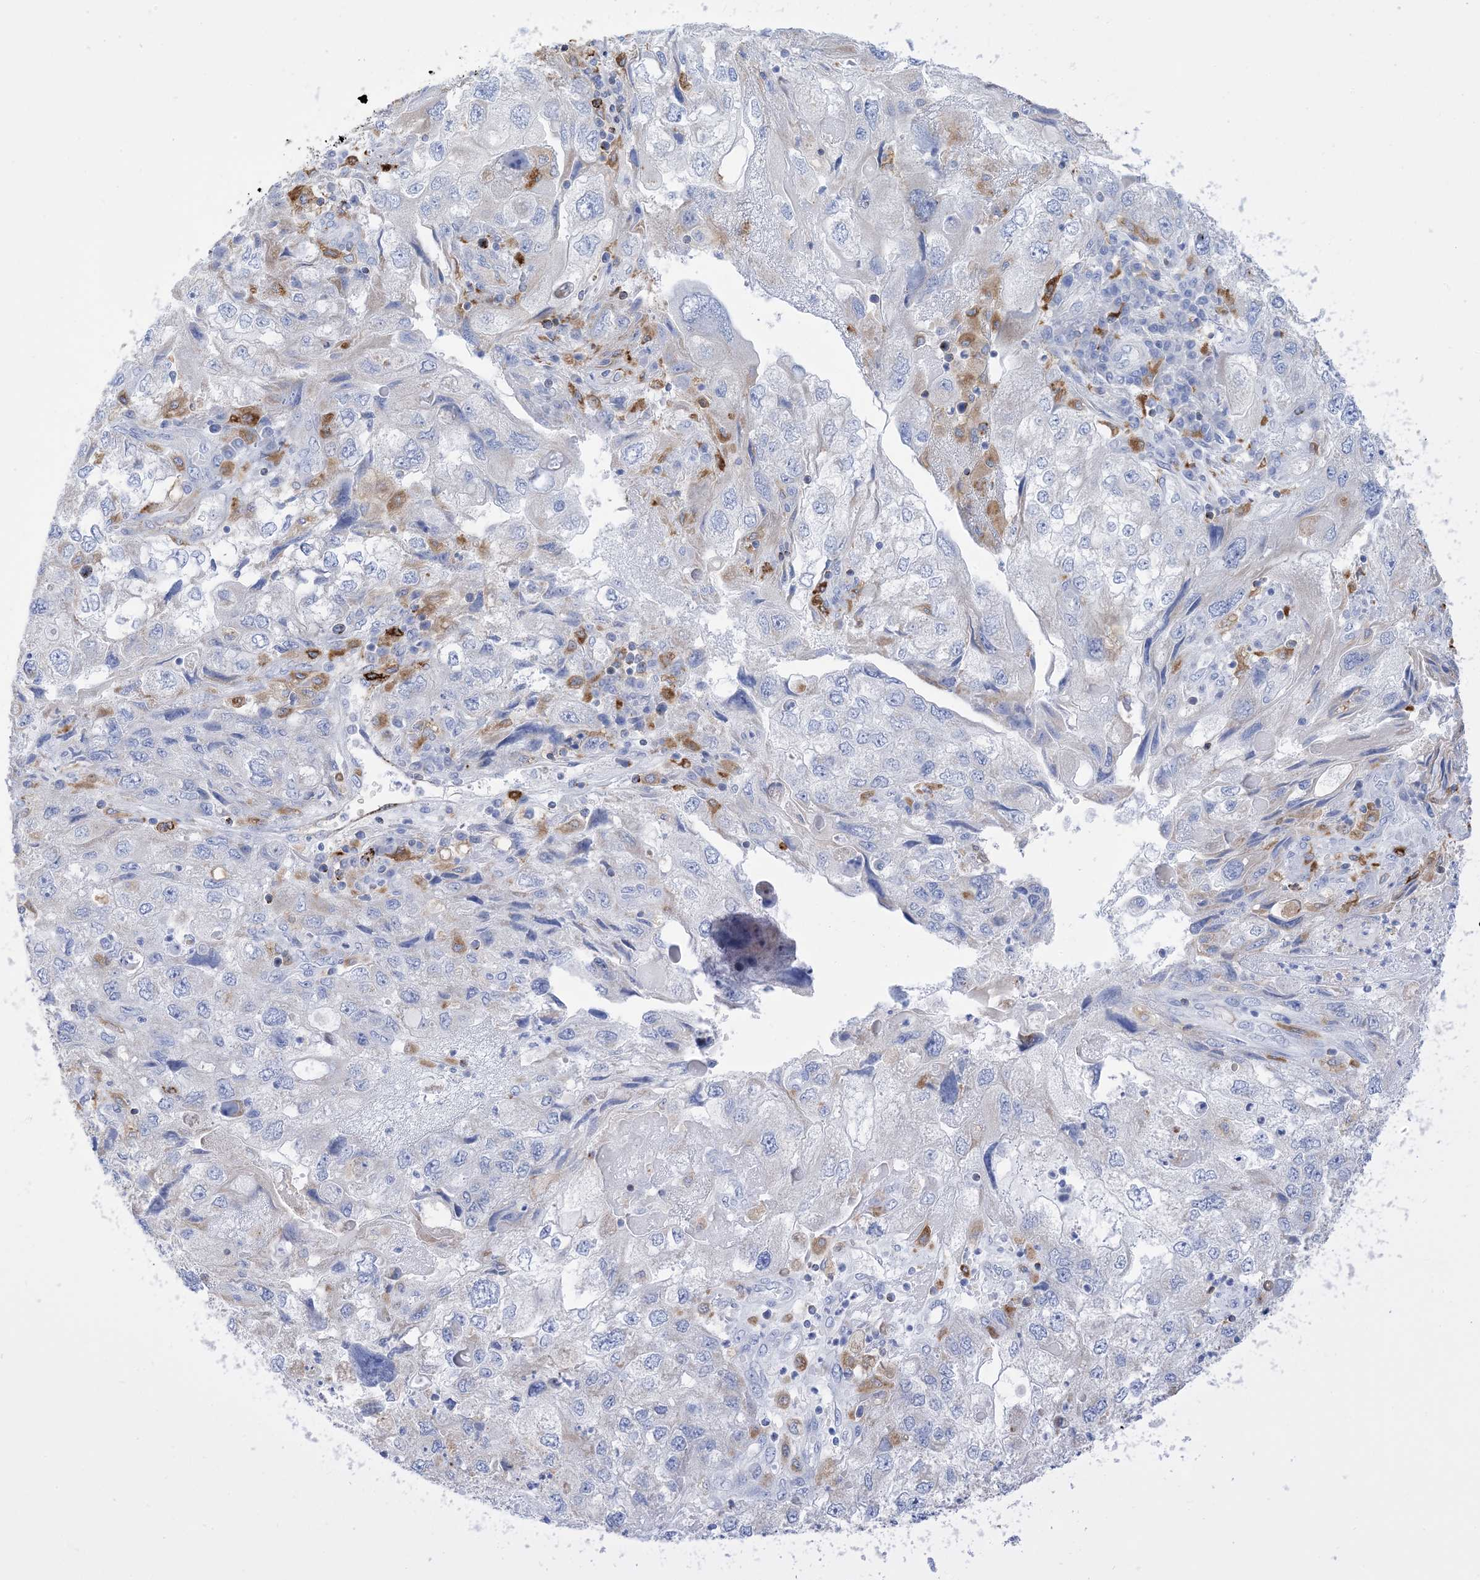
{"staining": {"intensity": "negative", "quantity": "none", "location": "none"}, "tissue": "endometrial cancer", "cell_type": "Tumor cells", "image_type": "cancer", "snomed": [{"axis": "morphology", "description": "Adenocarcinoma, NOS"}, {"axis": "topography", "description": "Endometrium"}], "caption": "Endometrial cancer stained for a protein using immunohistochemistry demonstrates no staining tumor cells.", "gene": "DPH3", "patient": {"sex": "female", "age": 49}}